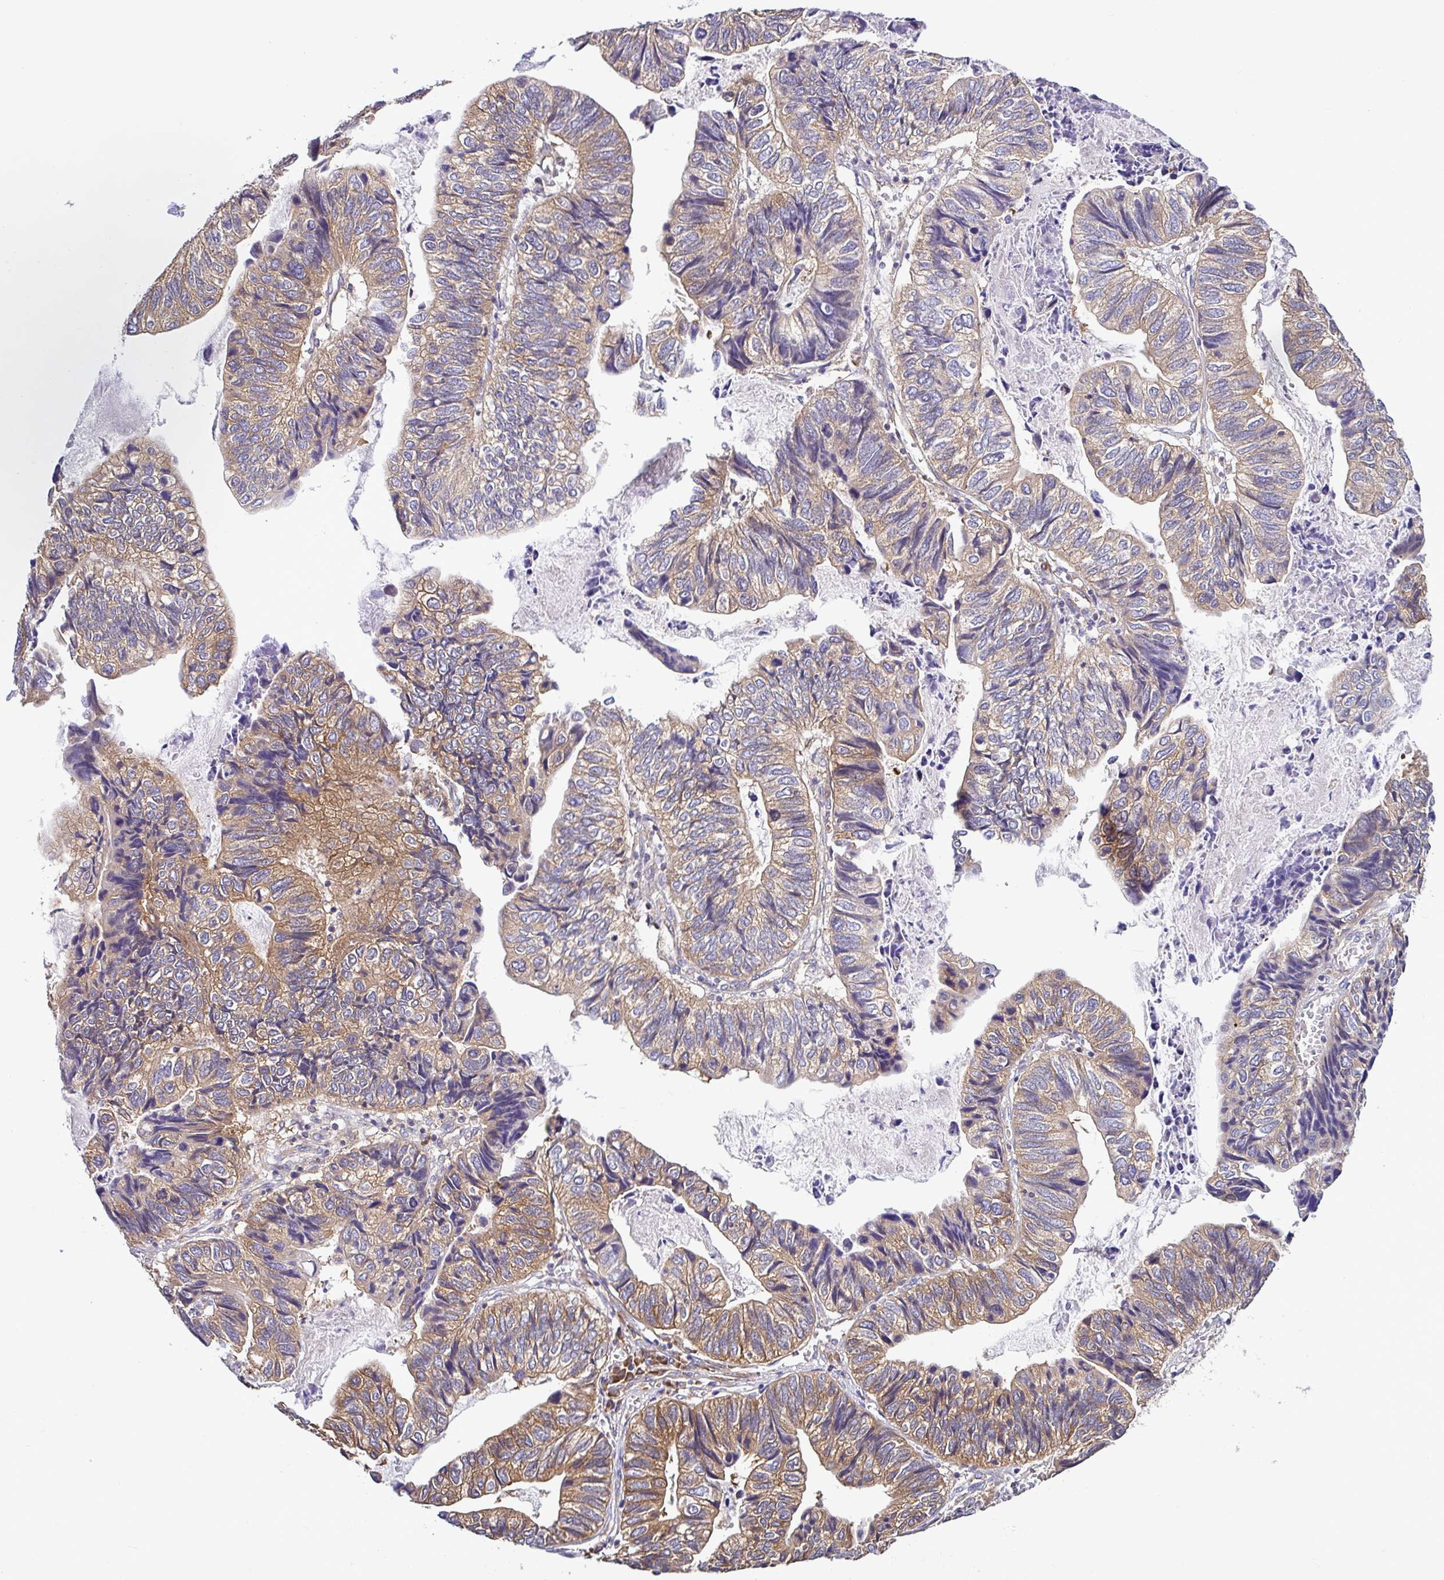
{"staining": {"intensity": "moderate", "quantity": "25%-75%", "location": "cytoplasmic/membranous"}, "tissue": "stomach cancer", "cell_type": "Tumor cells", "image_type": "cancer", "snomed": [{"axis": "morphology", "description": "Adenocarcinoma, NOS"}, {"axis": "topography", "description": "Stomach, upper"}], "caption": "Human adenocarcinoma (stomach) stained with a brown dye reveals moderate cytoplasmic/membranous positive positivity in about 25%-75% of tumor cells.", "gene": "LARS1", "patient": {"sex": "female", "age": 67}}